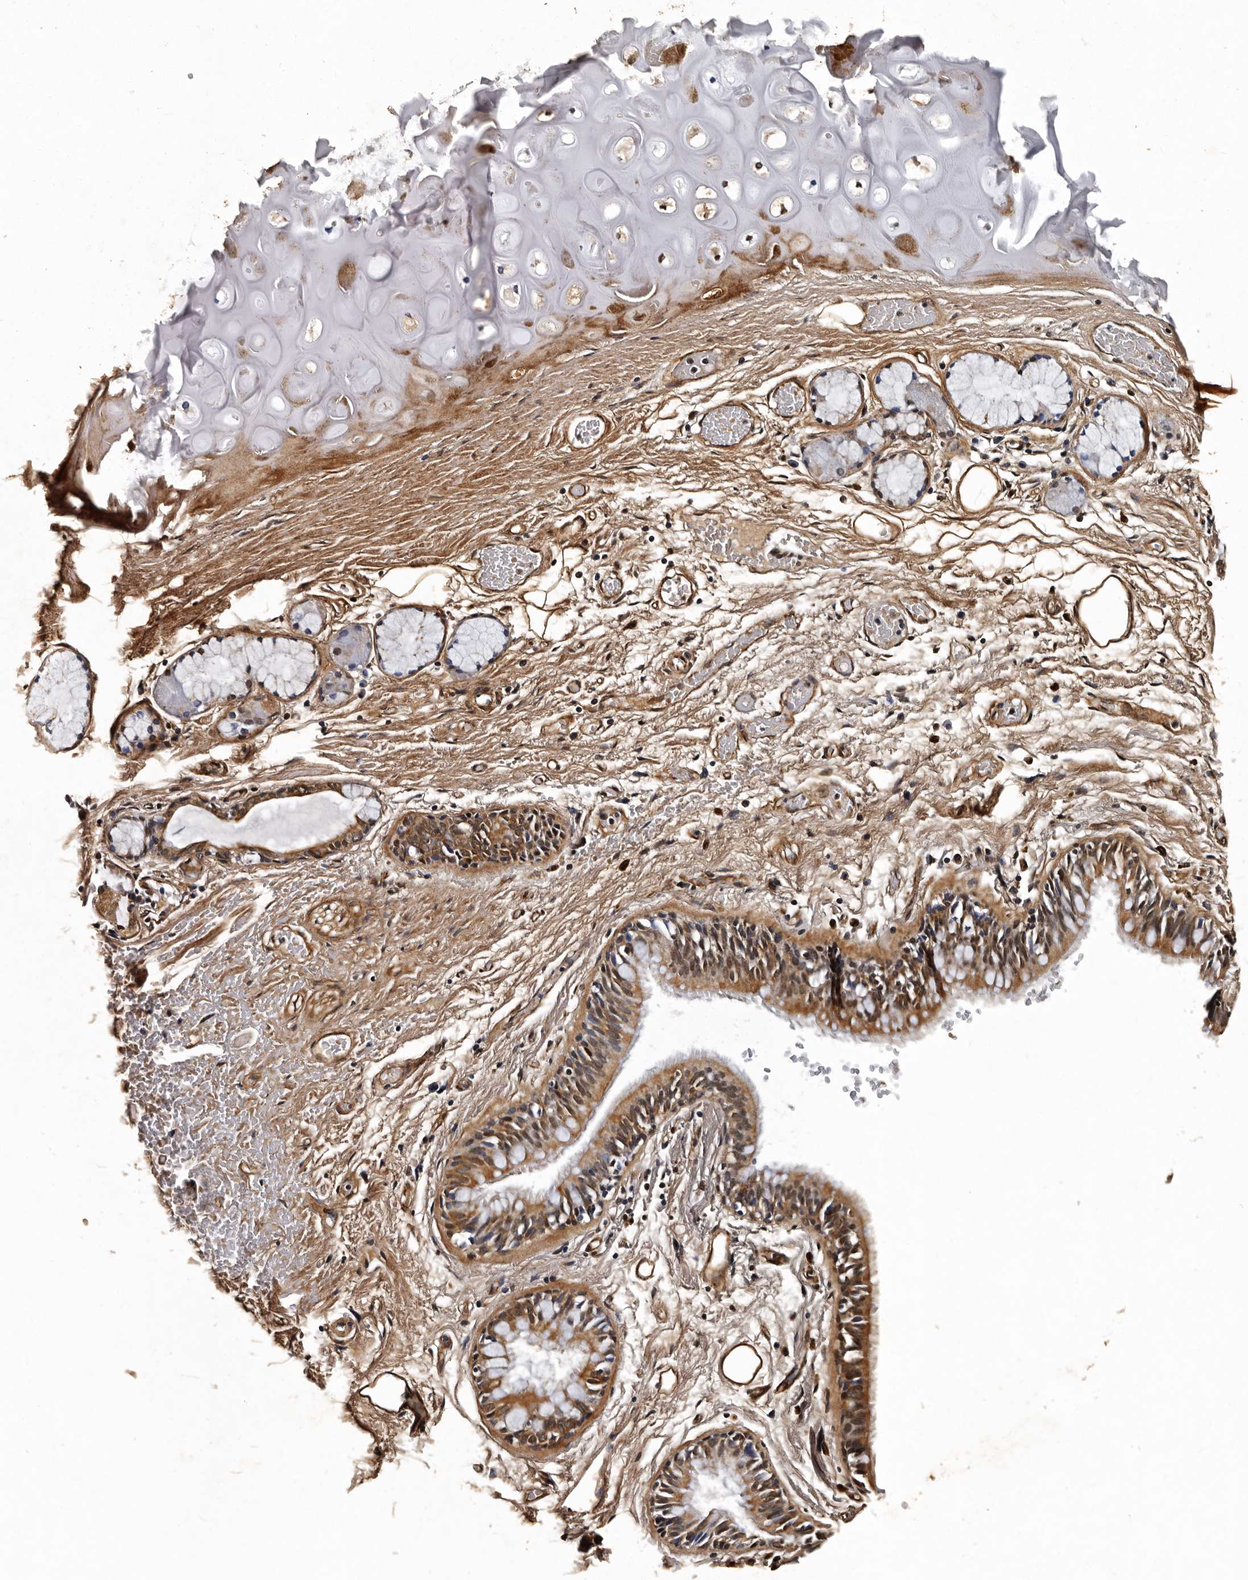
{"staining": {"intensity": "weak", "quantity": ">75%", "location": "cytoplasmic/membranous"}, "tissue": "adipose tissue", "cell_type": "Adipocytes", "image_type": "normal", "snomed": [{"axis": "morphology", "description": "Normal tissue, NOS"}, {"axis": "topography", "description": "Cartilage tissue"}, {"axis": "topography", "description": "Bronchus"}], "caption": "Brown immunohistochemical staining in benign human adipose tissue demonstrates weak cytoplasmic/membranous positivity in about >75% of adipocytes. The staining was performed using DAB to visualize the protein expression in brown, while the nuclei were stained in blue with hematoxylin (Magnification: 20x).", "gene": "CPNE3", "patient": {"sex": "female", "age": 73}}